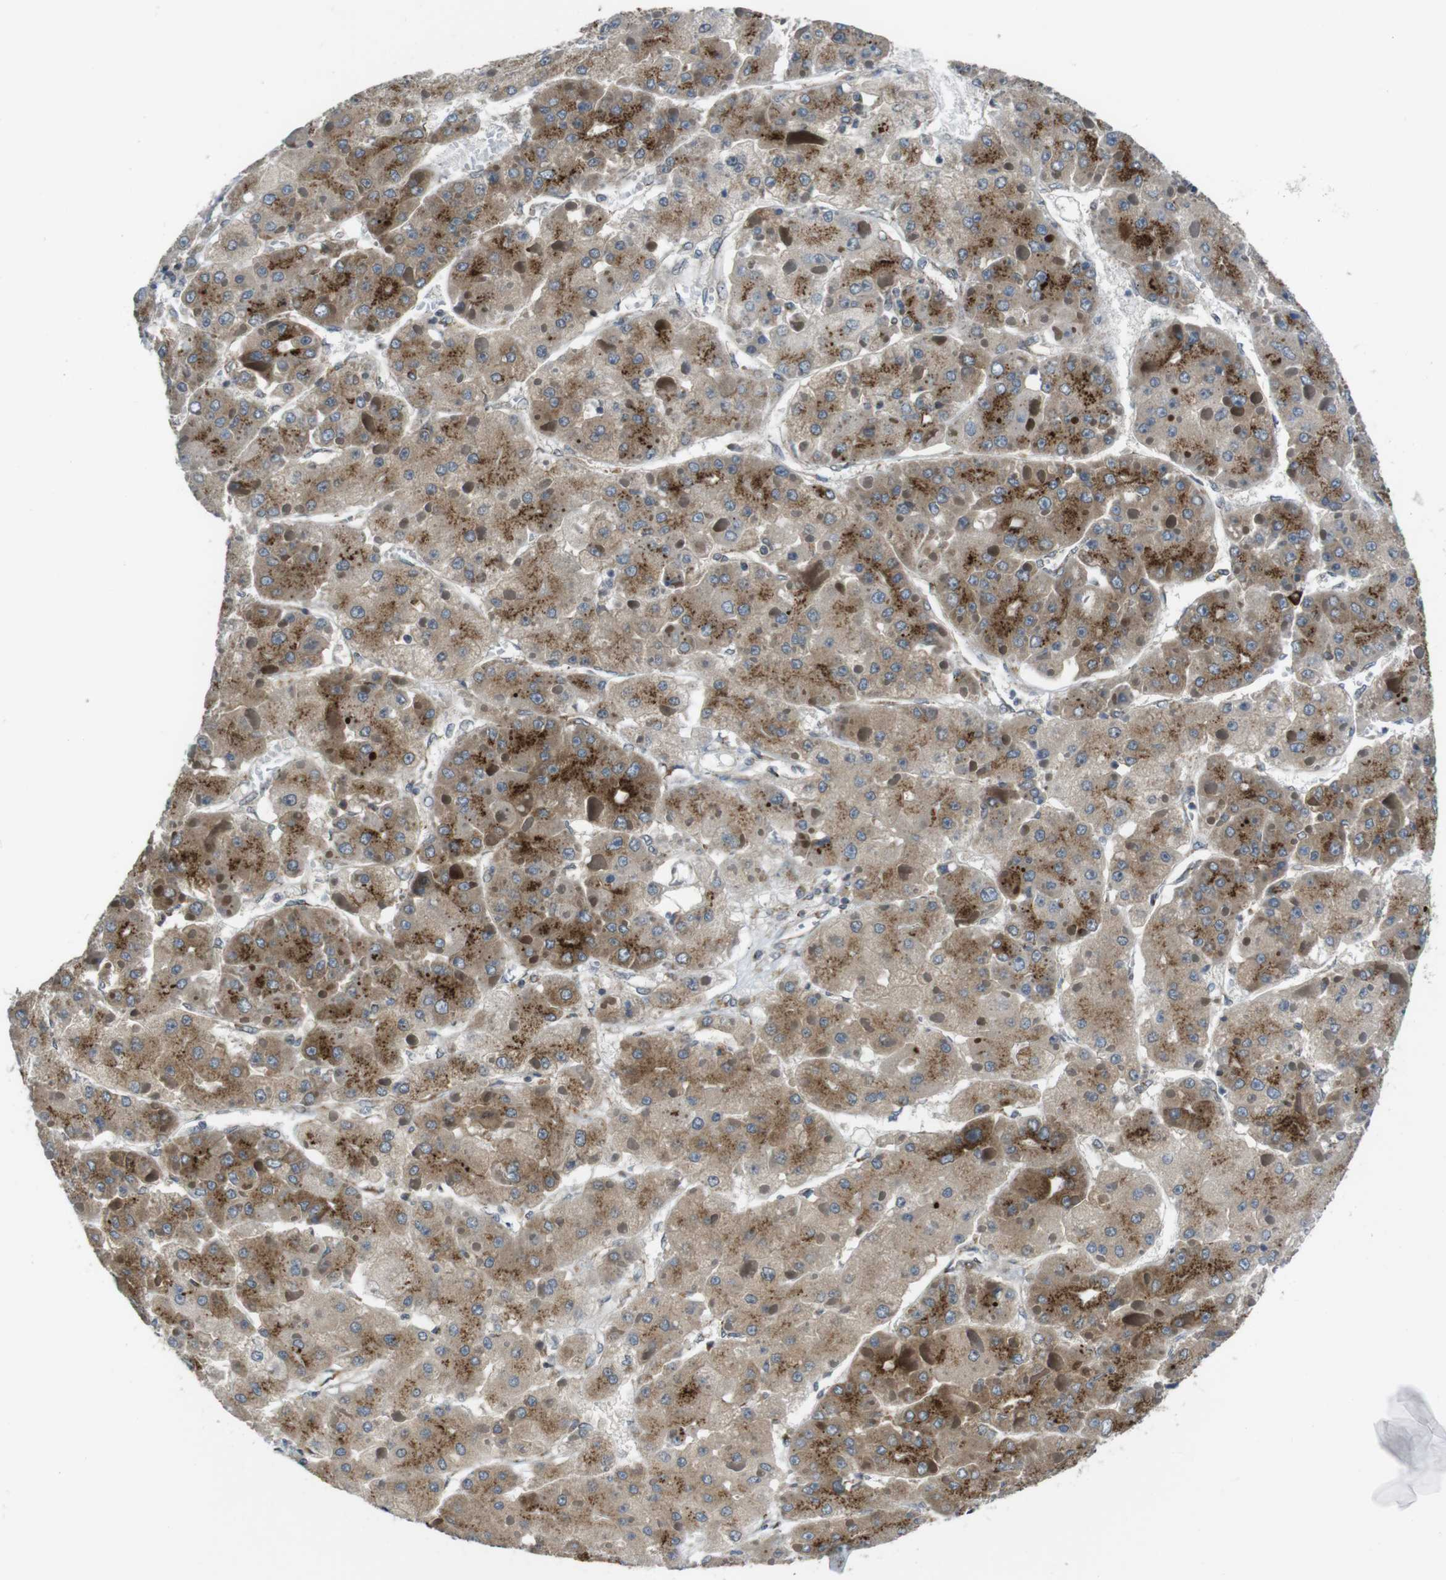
{"staining": {"intensity": "moderate", "quantity": ">75%", "location": "cytoplasmic/membranous"}, "tissue": "liver cancer", "cell_type": "Tumor cells", "image_type": "cancer", "snomed": [{"axis": "morphology", "description": "Carcinoma, Hepatocellular, NOS"}, {"axis": "topography", "description": "Liver"}], "caption": "A brown stain highlights moderate cytoplasmic/membranous staining of a protein in liver cancer (hepatocellular carcinoma) tumor cells. (DAB (3,3'-diaminobenzidine) = brown stain, brightfield microscopy at high magnification).", "gene": "ZFPL1", "patient": {"sex": "female", "age": 73}}